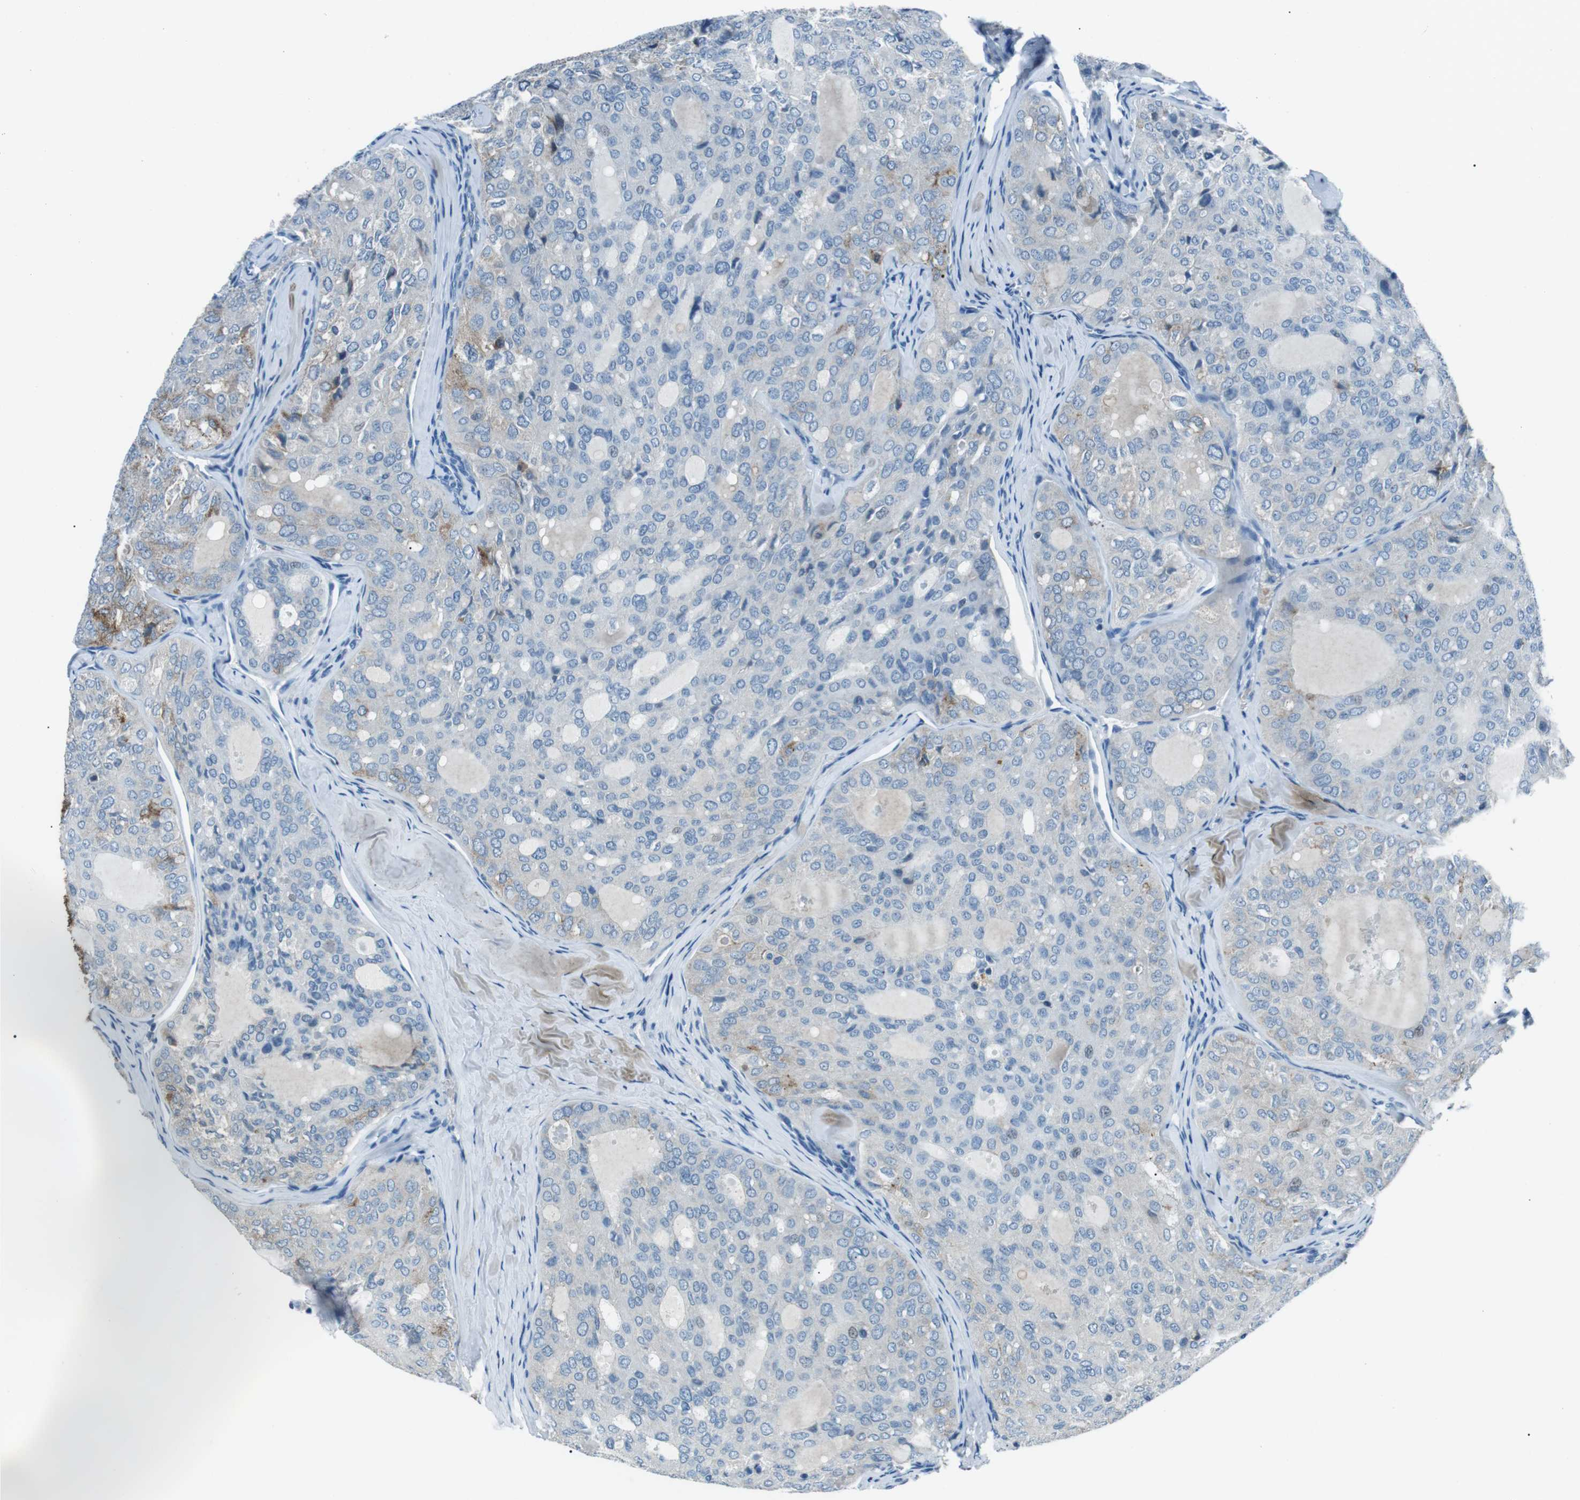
{"staining": {"intensity": "moderate", "quantity": "<25%", "location": "cytoplasmic/membranous"}, "tissue": "thyroid cancer", "cell_type": "Tumor cells", "image_type": "cancer", "snomed": [{"axis": "morphology", "description": "Follicular adenoma carcinoma, NOS"}, {"axis": "topography", "description": "Thyroid gland"}], "caption": "An image showing moderate cytoplasmic/membranous positivity in about <25% of tumor cells in thyroid cancer (follicular adenoma carcinoma), as visualized by brown immunohistochemical staining.", "gene": "ST6GAL1", "patient": {"sex": "male", "age": 75}}